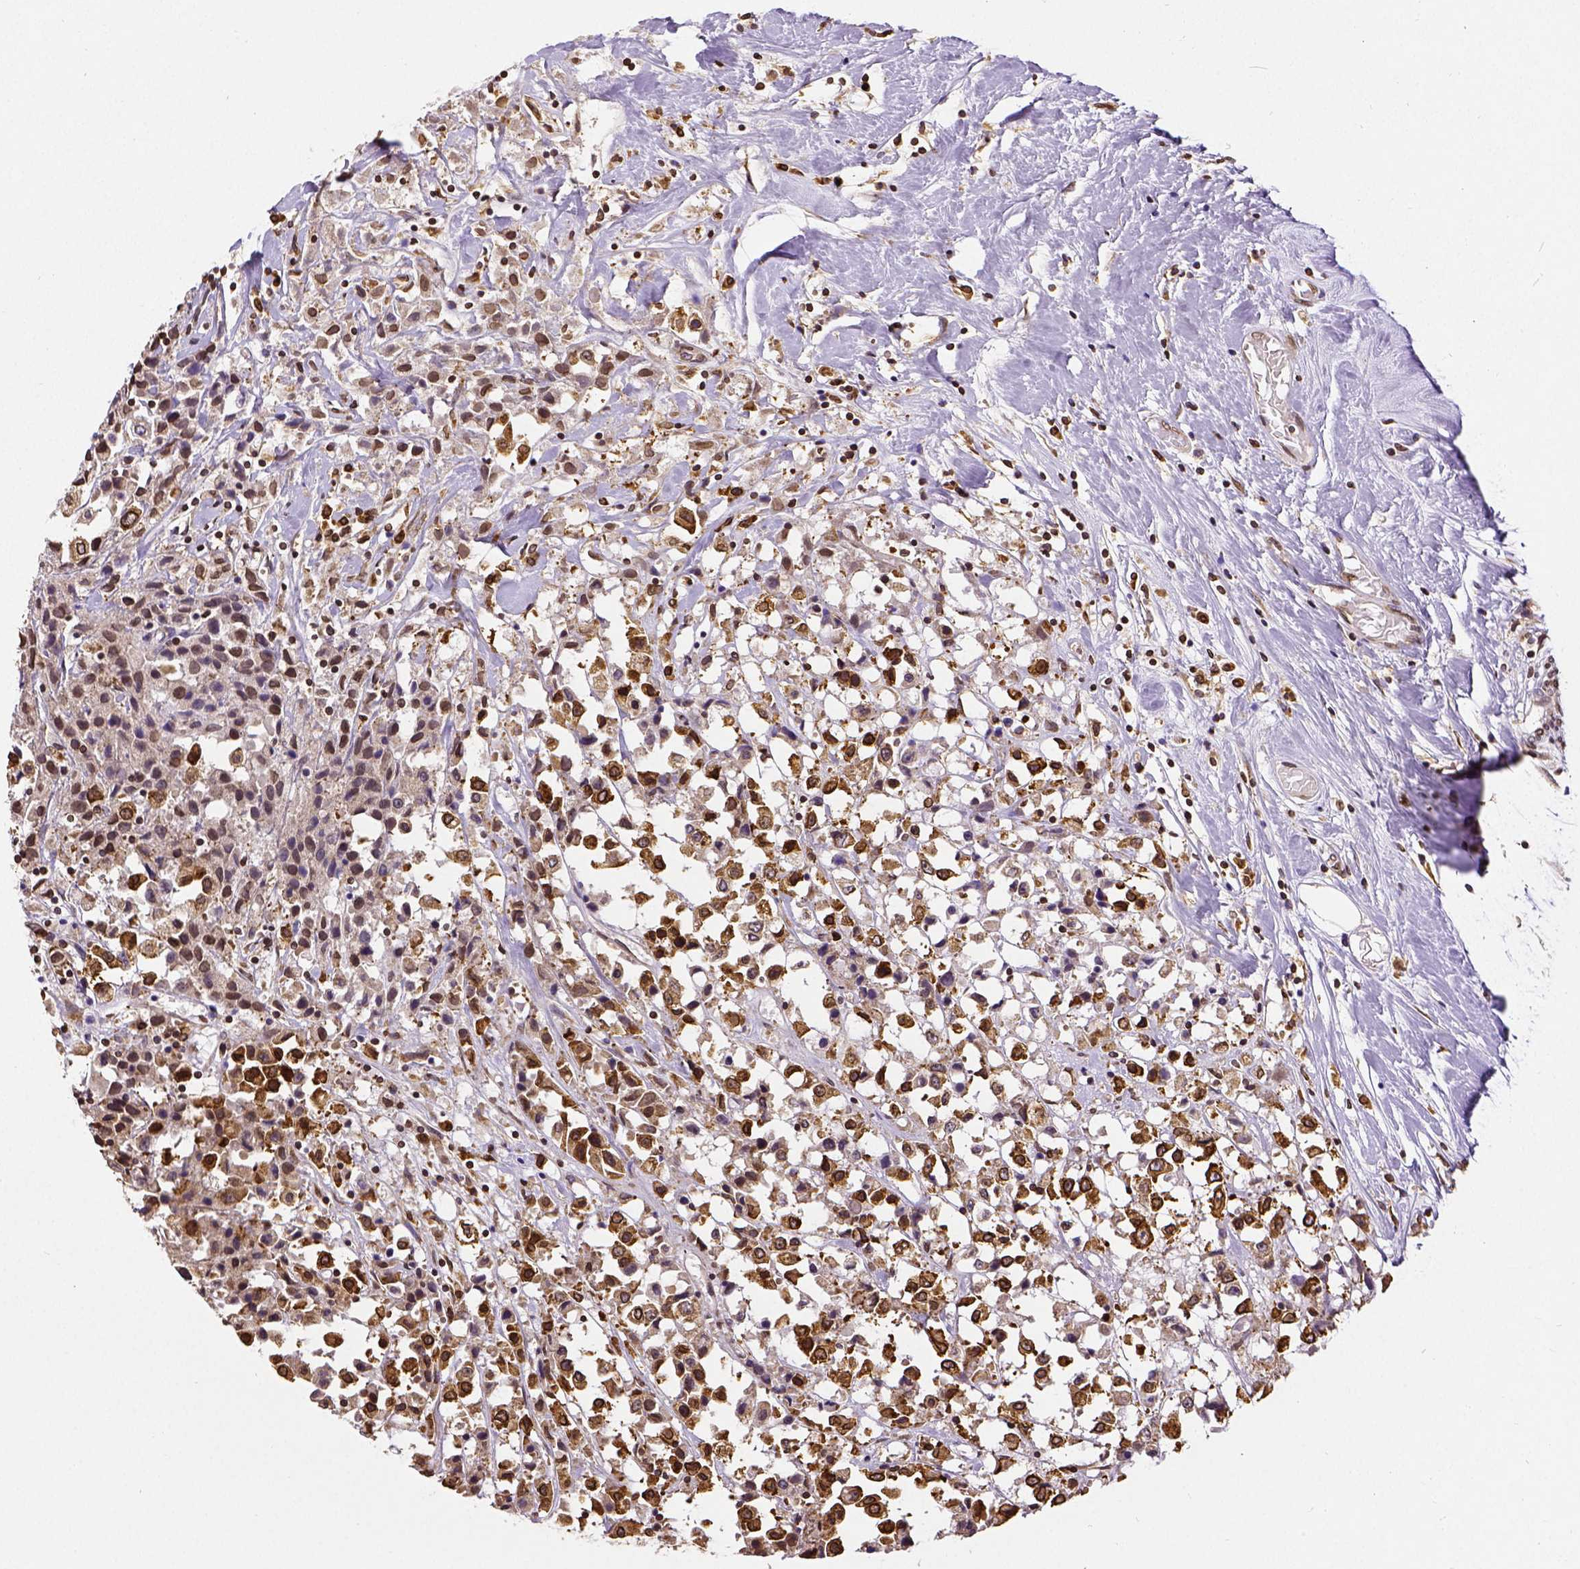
{"staining": {"intensity": "strong", "quantity": ">75%", "location": "cytoplasmic/membranous,nuclear"}, "tissue": "breast cancer", "cell_type": "Tumor cells", "image_type": "cancer", "snomed": [{"axis": "morphology", "description": "Duct carcinoma"}, {"axis": "topography", "description": "Breast"}], "caption": "High-magnification brightfield microscopy of breast cancer (intraductal carcinoma) stained with DAB (brown) and counterstained with hematoxylin (blue). tumor cells exhibit strong cytoplasmic/membranous and nuclear expression is appreciated in approximately>75% of cells.", "gene": "MTDH", "patient": {"sex": "female", "age": 61}}